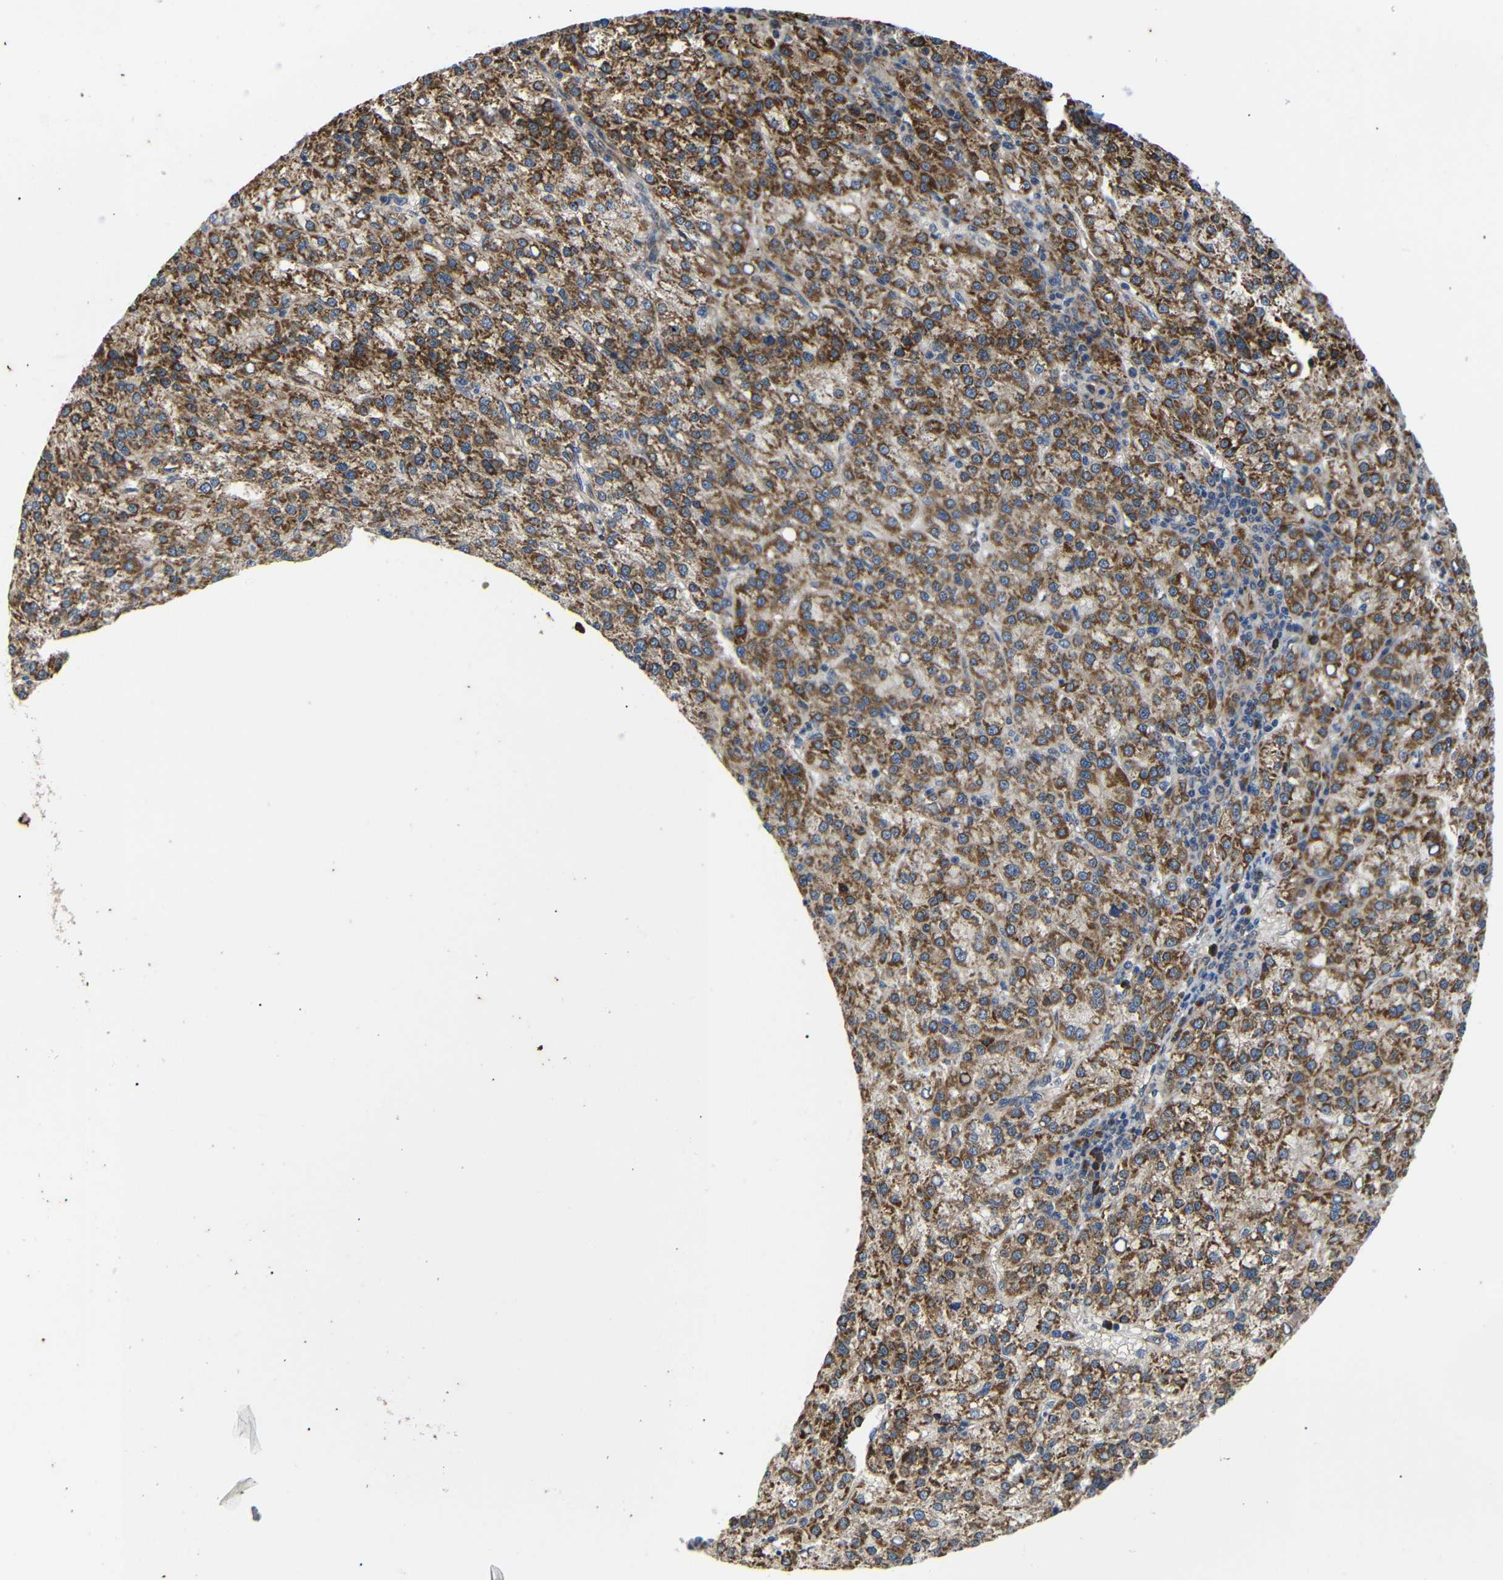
{"staining": {"intensity": "strong", "quantity": ">75%", "location": "cytoplasmic/membranous"}, "tissue": "liver cancer", "cell_type": "Tumor cells", "image_type": "cancer", "snomed": [{"axis": "morphology", "description": "Carcinoma, Hepatocellular, NOS"}, {"axis": "topography", "description": "Liver"}], "caption": "Liver hepatocellular carcinoma stained with a protein marker shows strong staining in tumor cells.", "gene": "KANK4", "patient": {"sex": "female", "age": 58}}